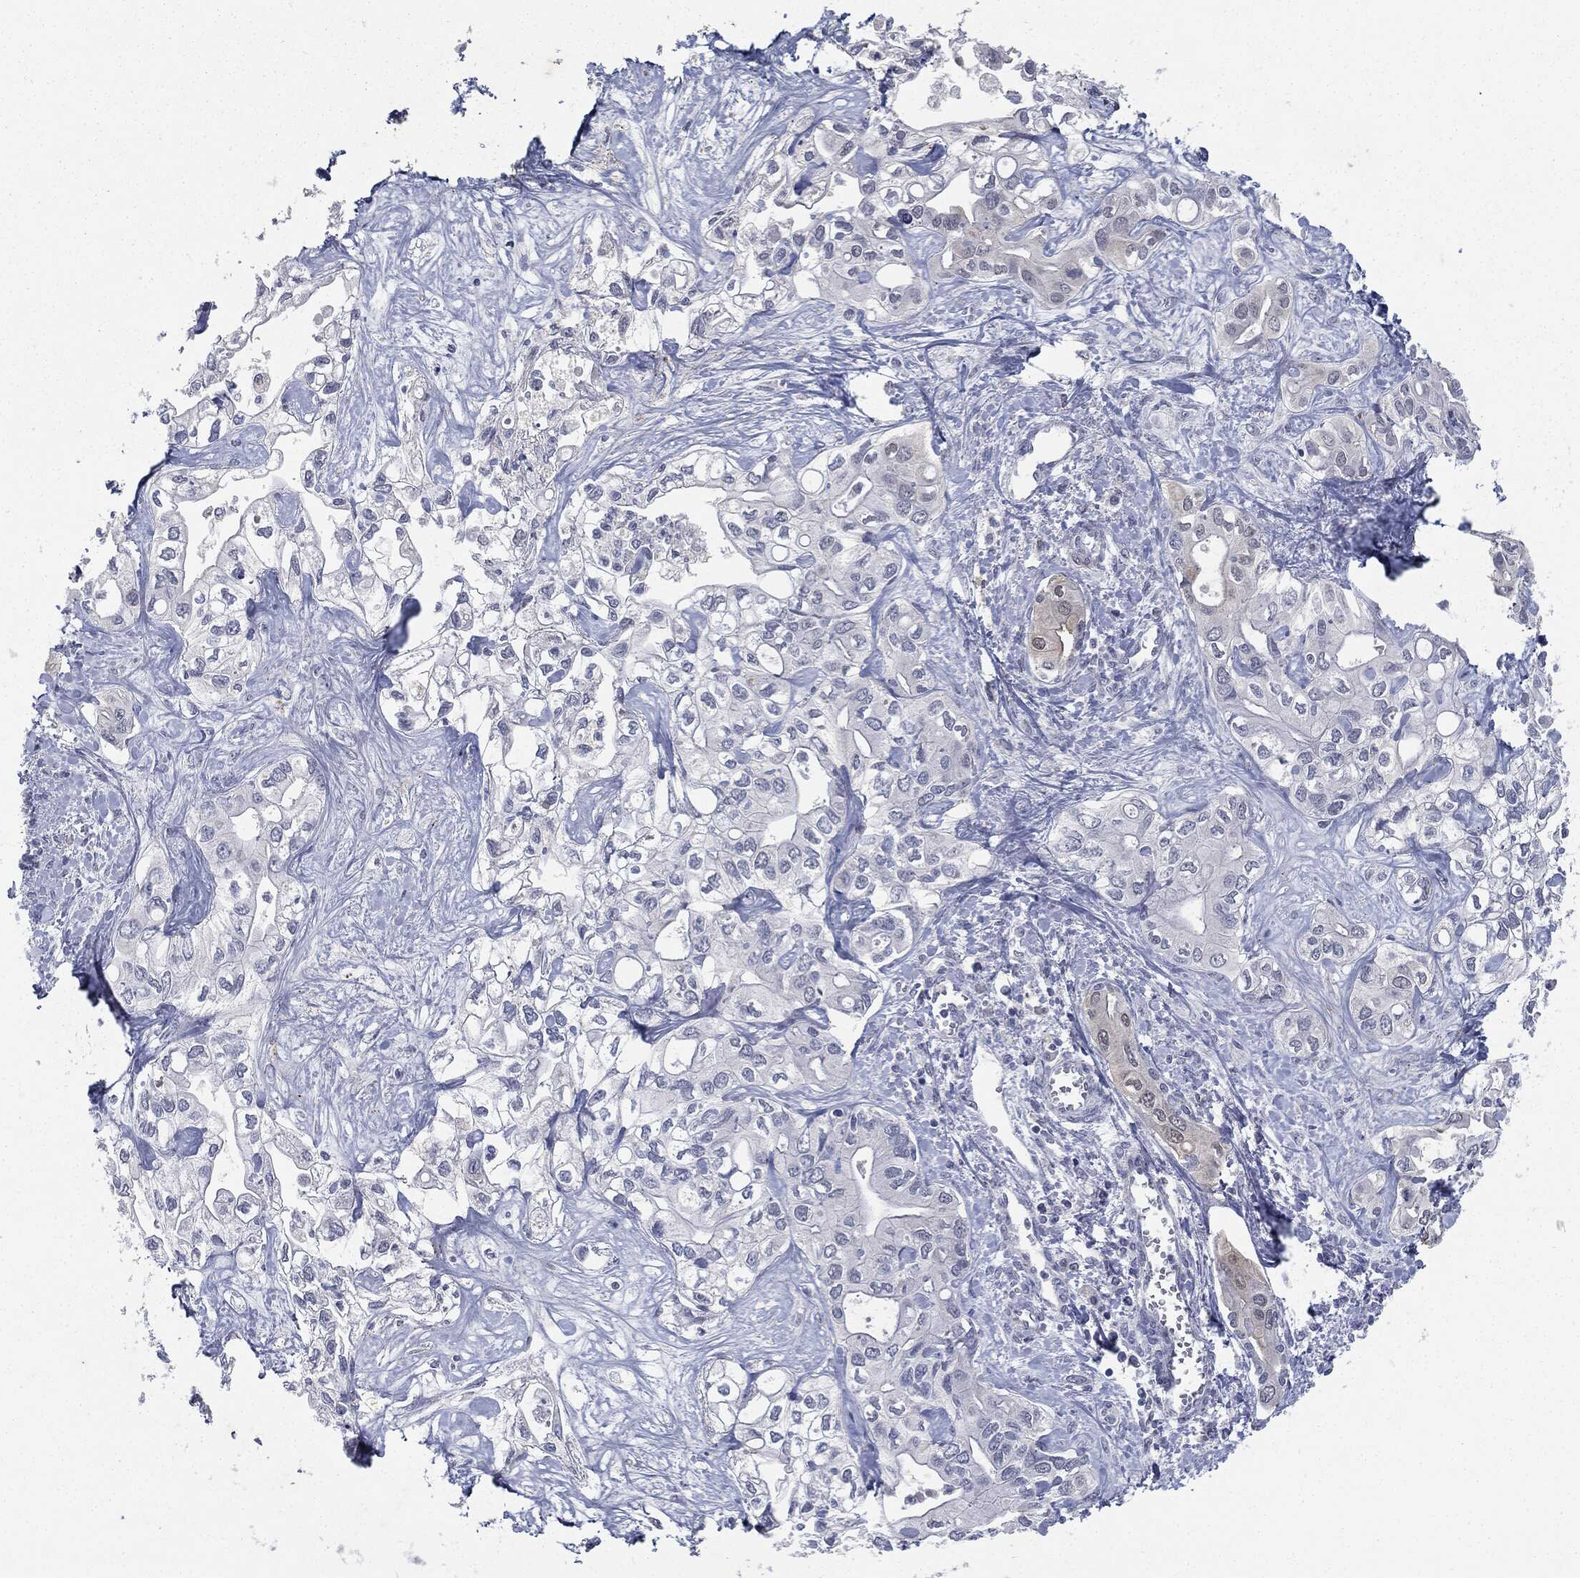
{"staining": {"intensity": "negative", "quantity": "none", "location": "none"}, "tissue": "liver cancer", "cell_type": "Tumor cells", "image_type": "cancer", "snomed": [{"axis": "morphology", "description": "Cholangiocarcinoma"}, {"axis": "topography", "description": "Liver"}], "caption": "High power microscopy photomicrograph of an IHC histopathology image of liver cholangiocarcinoma, revealing no significant expression in tumor cells. Nuclei are stained in blue.", "gene": "SLC2A2", "patient": {"sex": "female", "age": 64}}